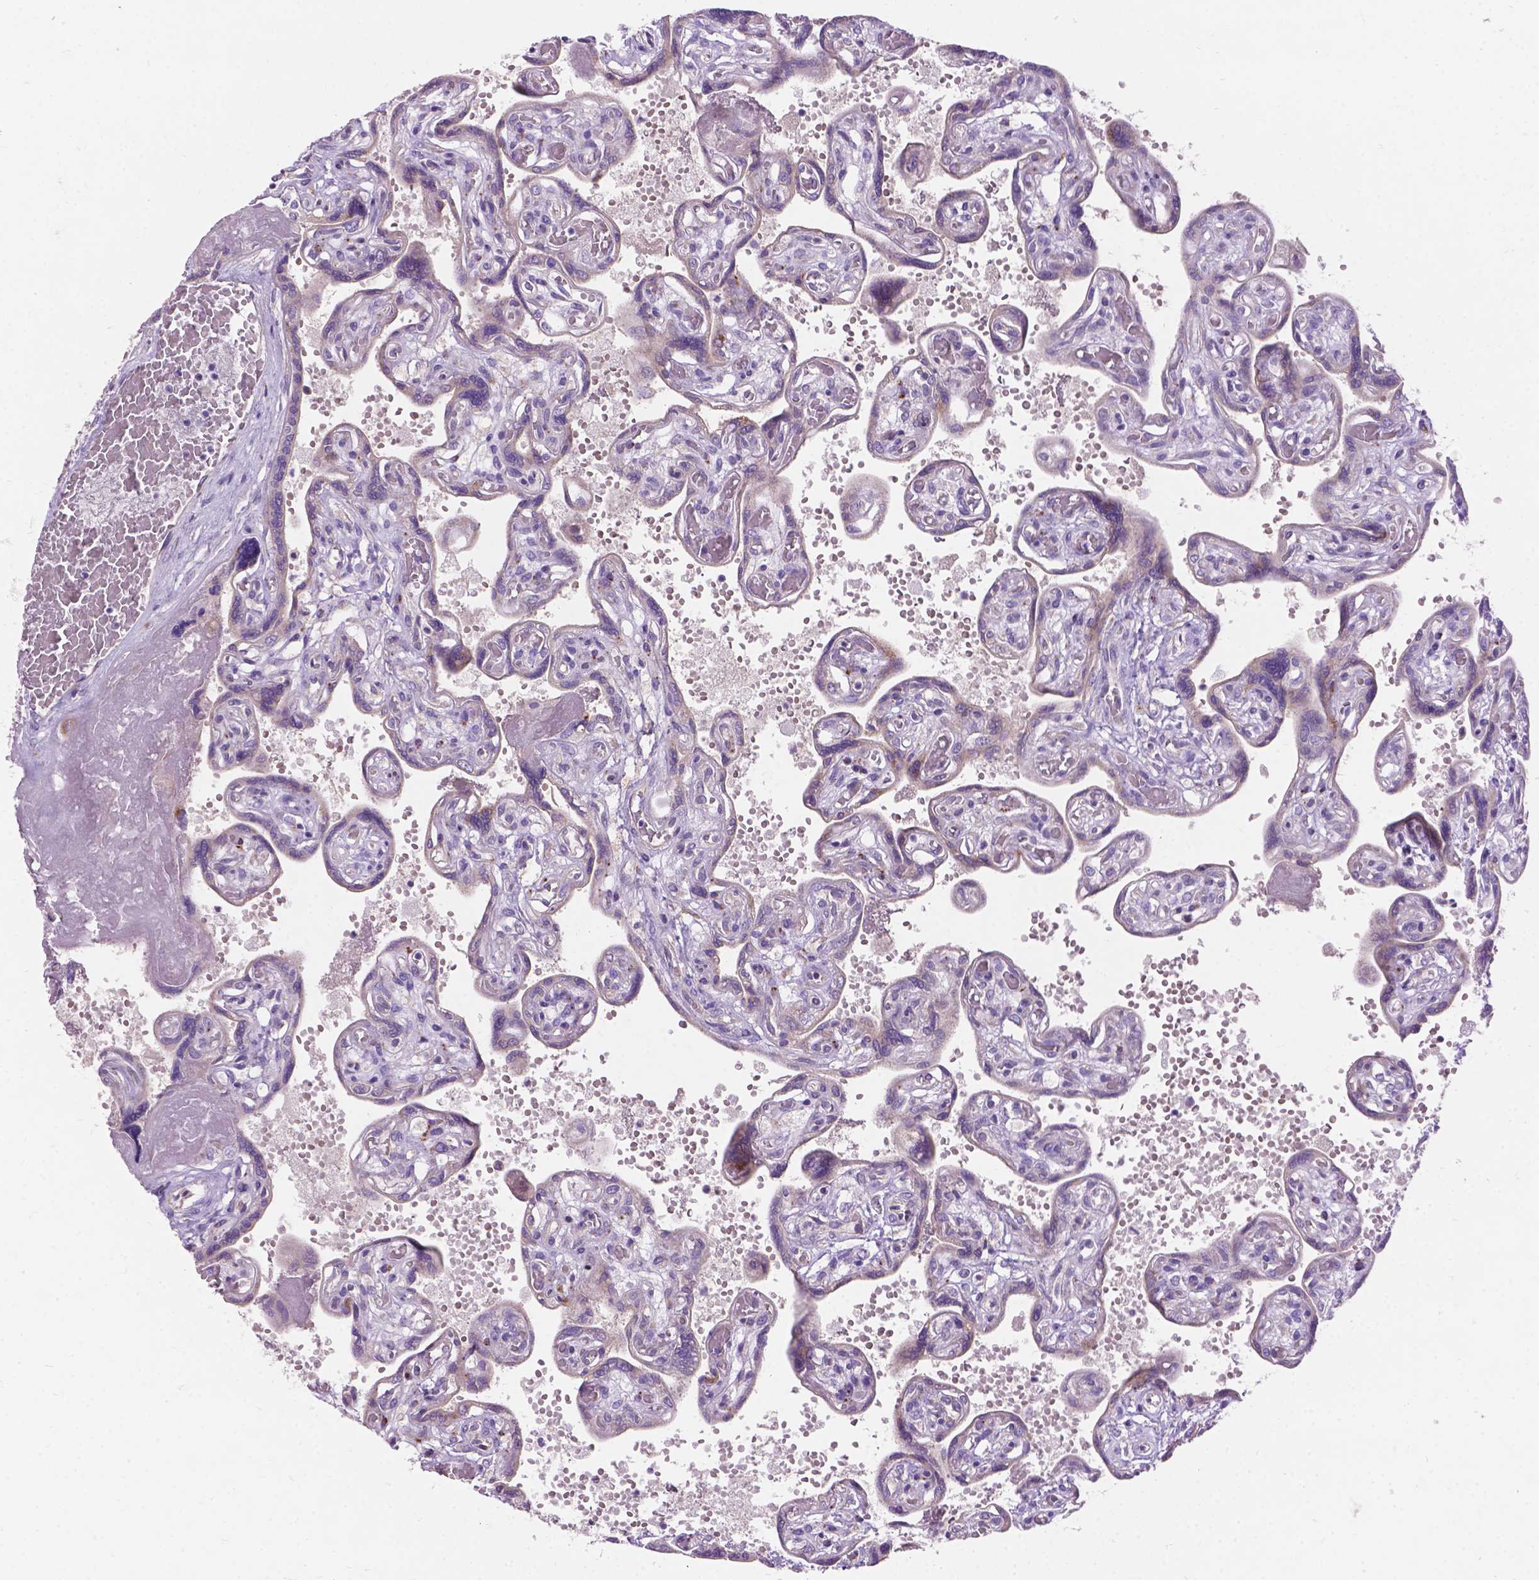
{"staining": {"intensity": "negative", "quantity": "none", "location": "none"}, "tissue": "placenta", "cell_type": "Decidual cells", "image_type": "normal", "snomed": [{"axis": "morphology", "description": "Normal tissue, NOS"}, {"axis": "topography", "description": "Placenta"}], "caption": "A high-resolution image shows immunohistochemistry staining of benign placenta, which shows no significant expression in decidual cells.", "gene": "NOXO1", "patient": {"sex": "female", "age": 32}}